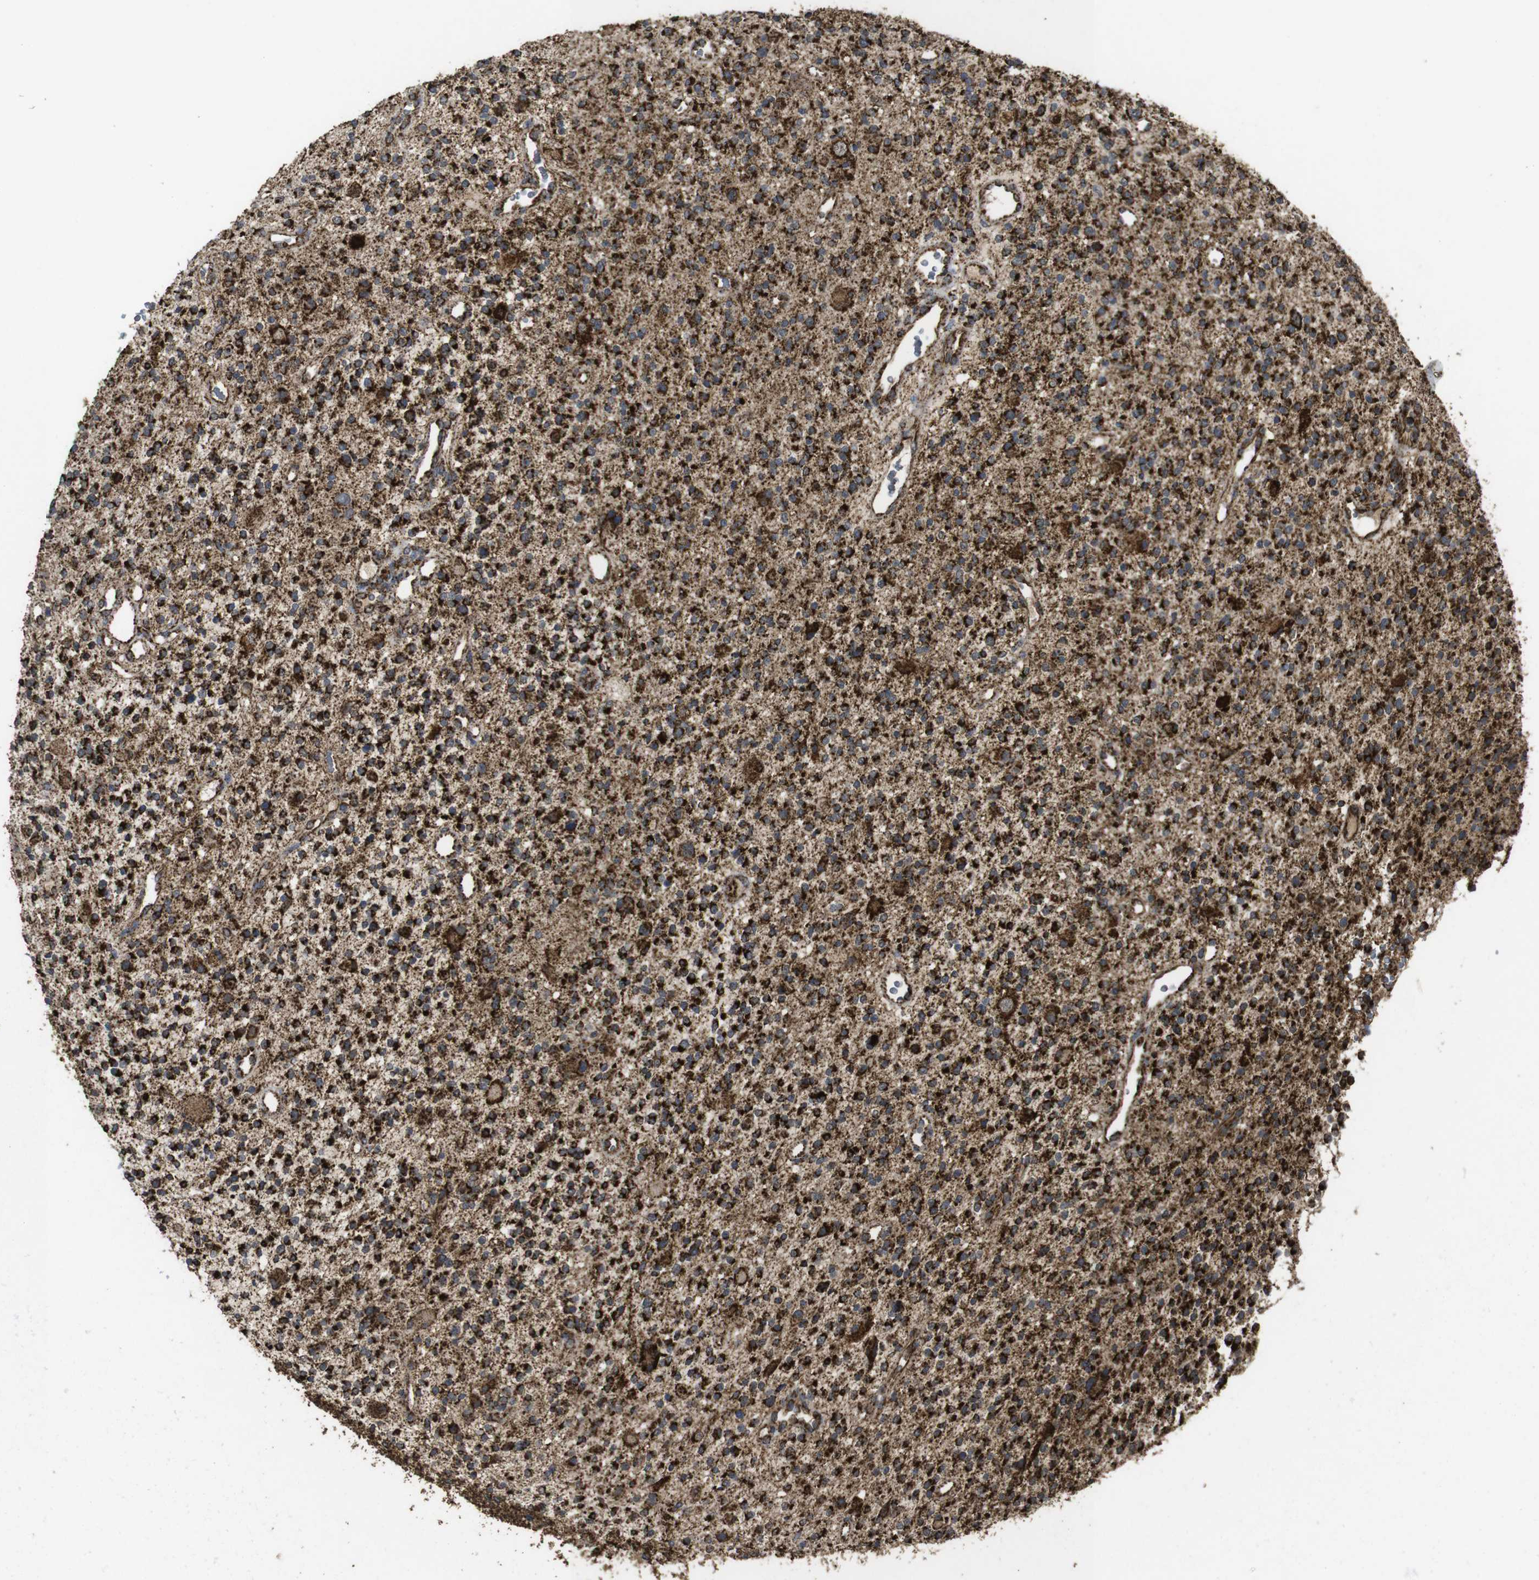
{"staining": {"intensity": "strong", "quantity": ">75%", "location": "cytoplasmic/membranous"}, "tissue": "glioma", "cell_type": "Tumor cells", "image_type": "cancer", "snomed": [{"axis": "morphology", "description": "Glioma, malignant, High grade"}, {"axis": "topography", "description": "Brain"}], "caption": "Human malignant glioma (high-grade) stained with a brown dye exhibits strong cytoplasmic/membranous positive expression in about >75% of tumor cells.", "gene": "ATP5F1A", "patient": {"sex": "male", "age": 48}}